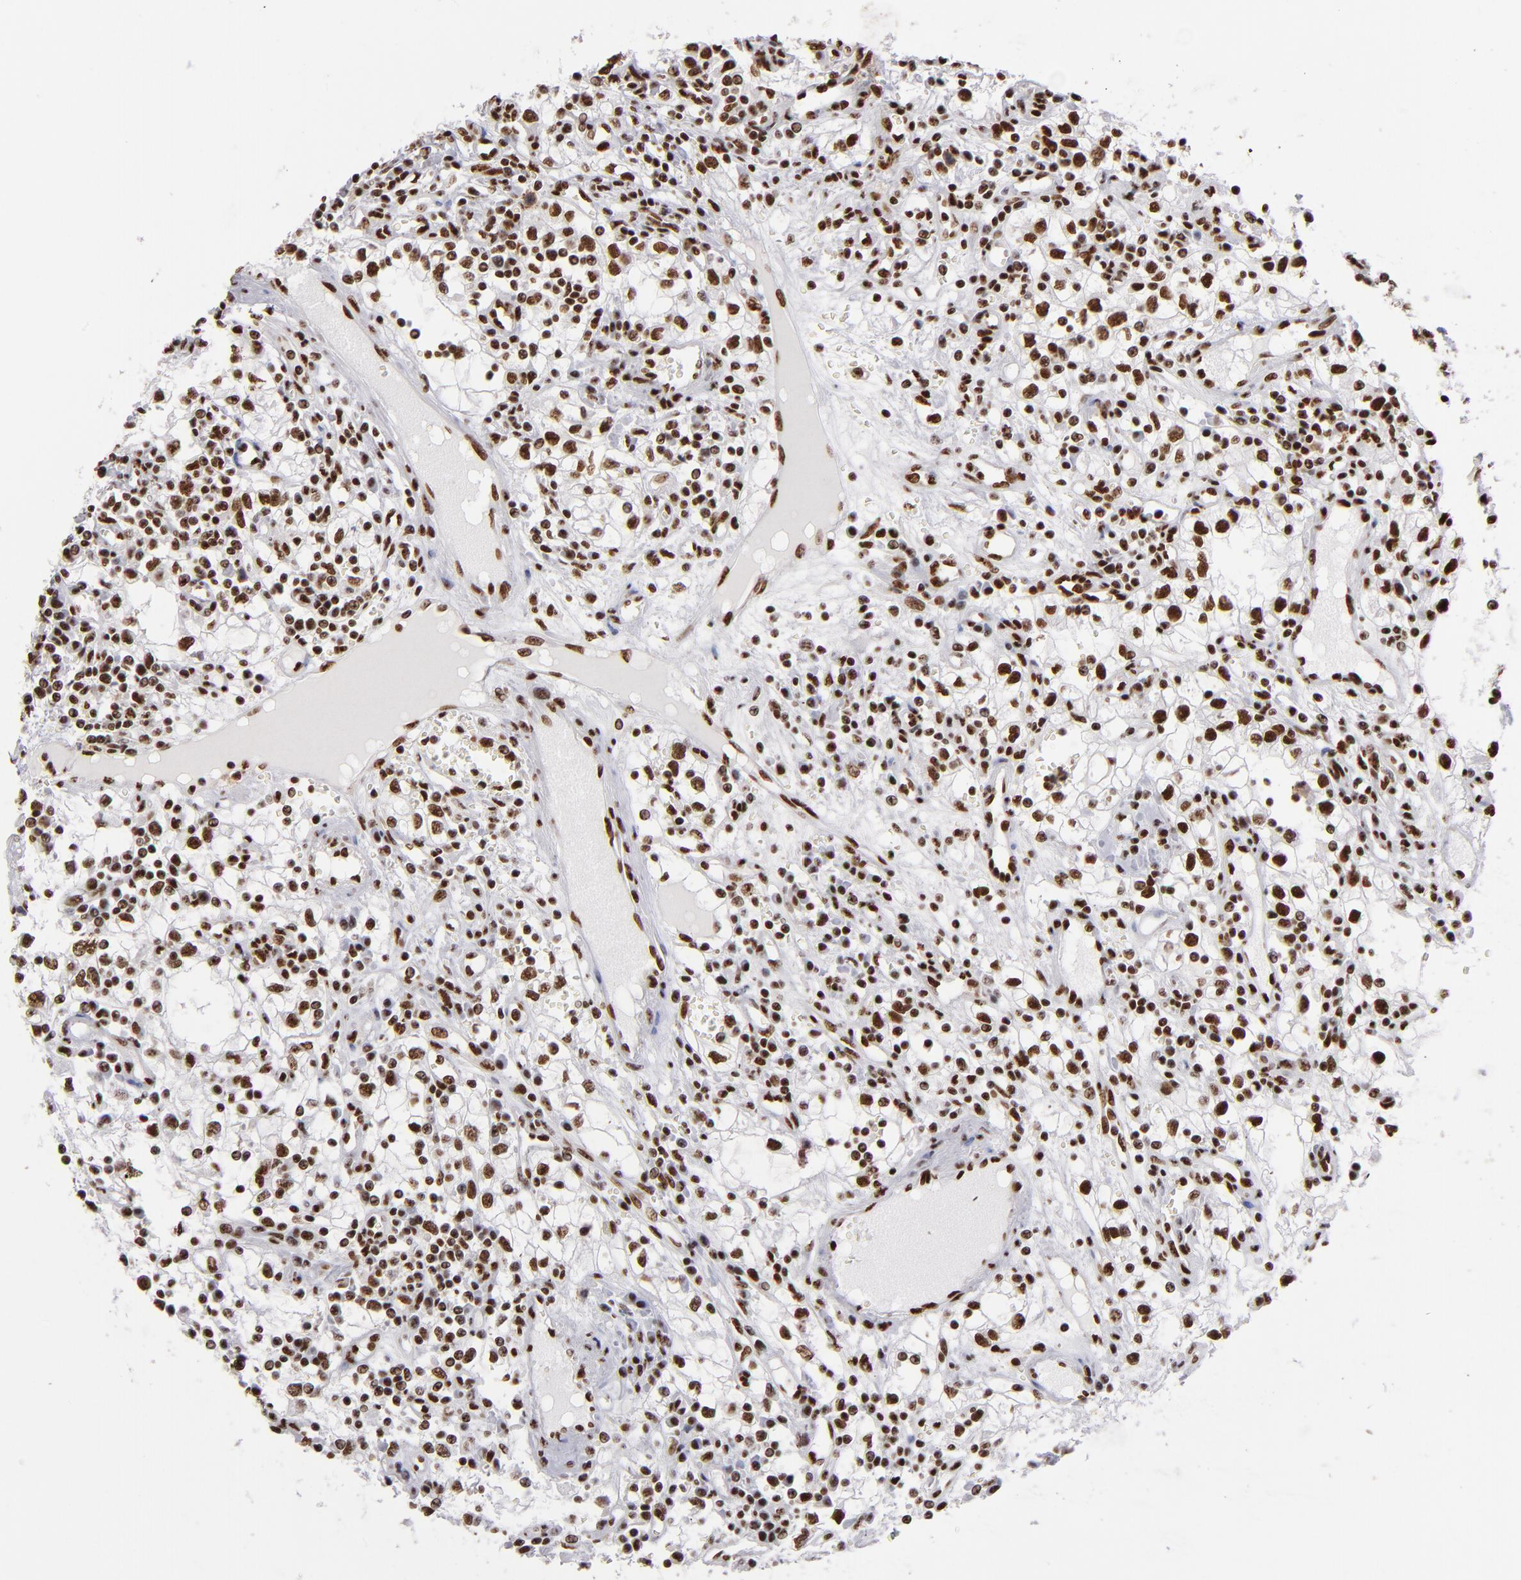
{"staining": {"intensity": "strong", "quantity": ">75%", "location": "nuclear"}, "tissue": "renal cancer", "cell_type": "Tumor cells", "image_type": "cancer", "snomed": [{"axis": "morphology", "description": "Adenocarcinoma, NOS"}, {"axis": "topography", "description": "Kidney"}], "caption": "Immunohistochemistry (IHC) of renal cancer displays high levels of strong nuclear expression in approximately >75% of tumor cells.", "gene": "MRE11", "patient": {"sex": "male", "age": 82}}